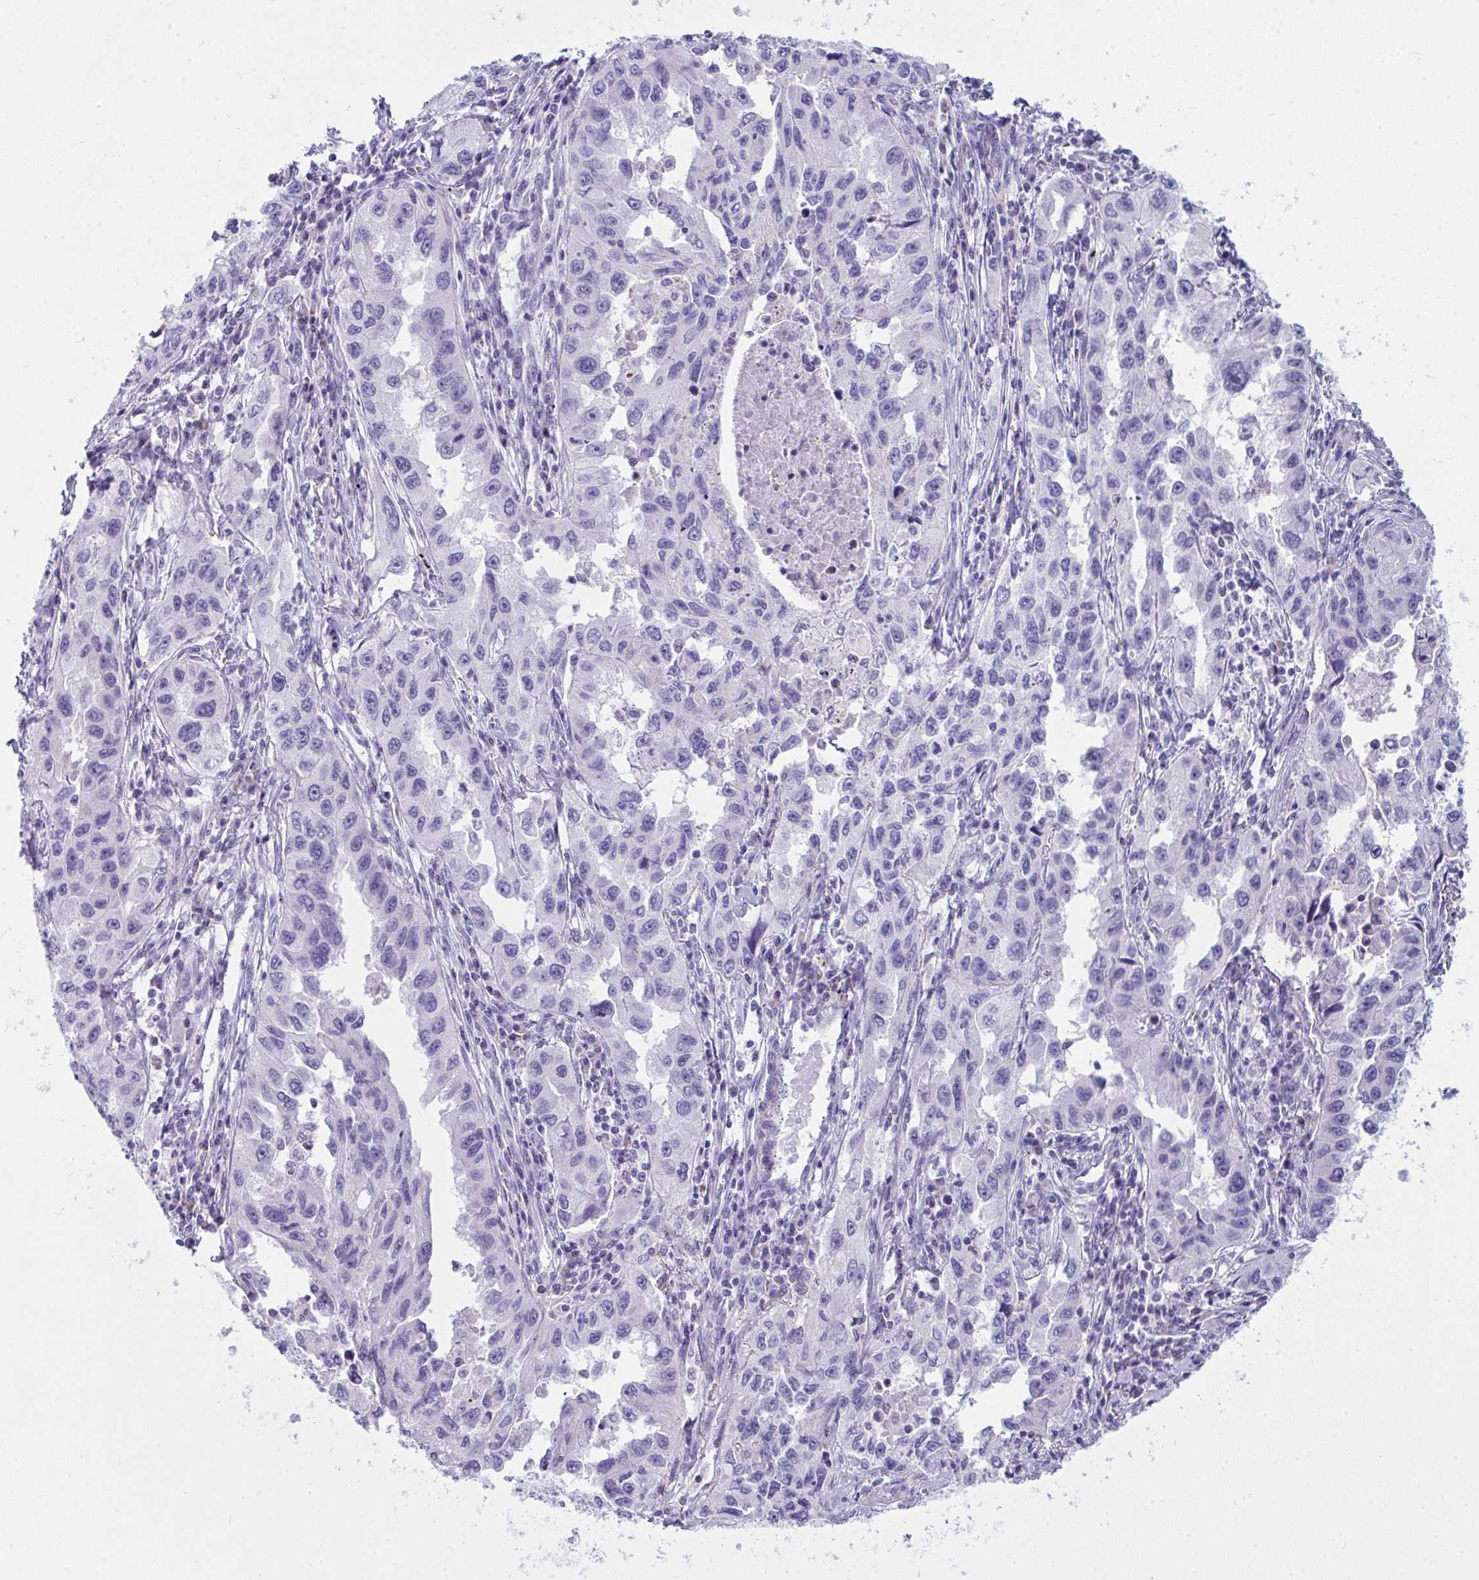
{"staining": {"intensity": "negative", "quantity": "none", "location": "none"}, "tissue": "lung cancer", "cell_type": "Tumor cells", "image_type": "cancer", "snomed": [{"axis": "morphology", "description": "Adenocarcinoma, NOS"}, {"axis": "topography", "description": "Lung"}], "caption": "Lung cancer (adenocarcinoma) was stained to show a protein in brown. There is no significant positivity in tumor cells.", "gene": "PLA2G12B", "patient": {"sex": "female", "age": 73}}